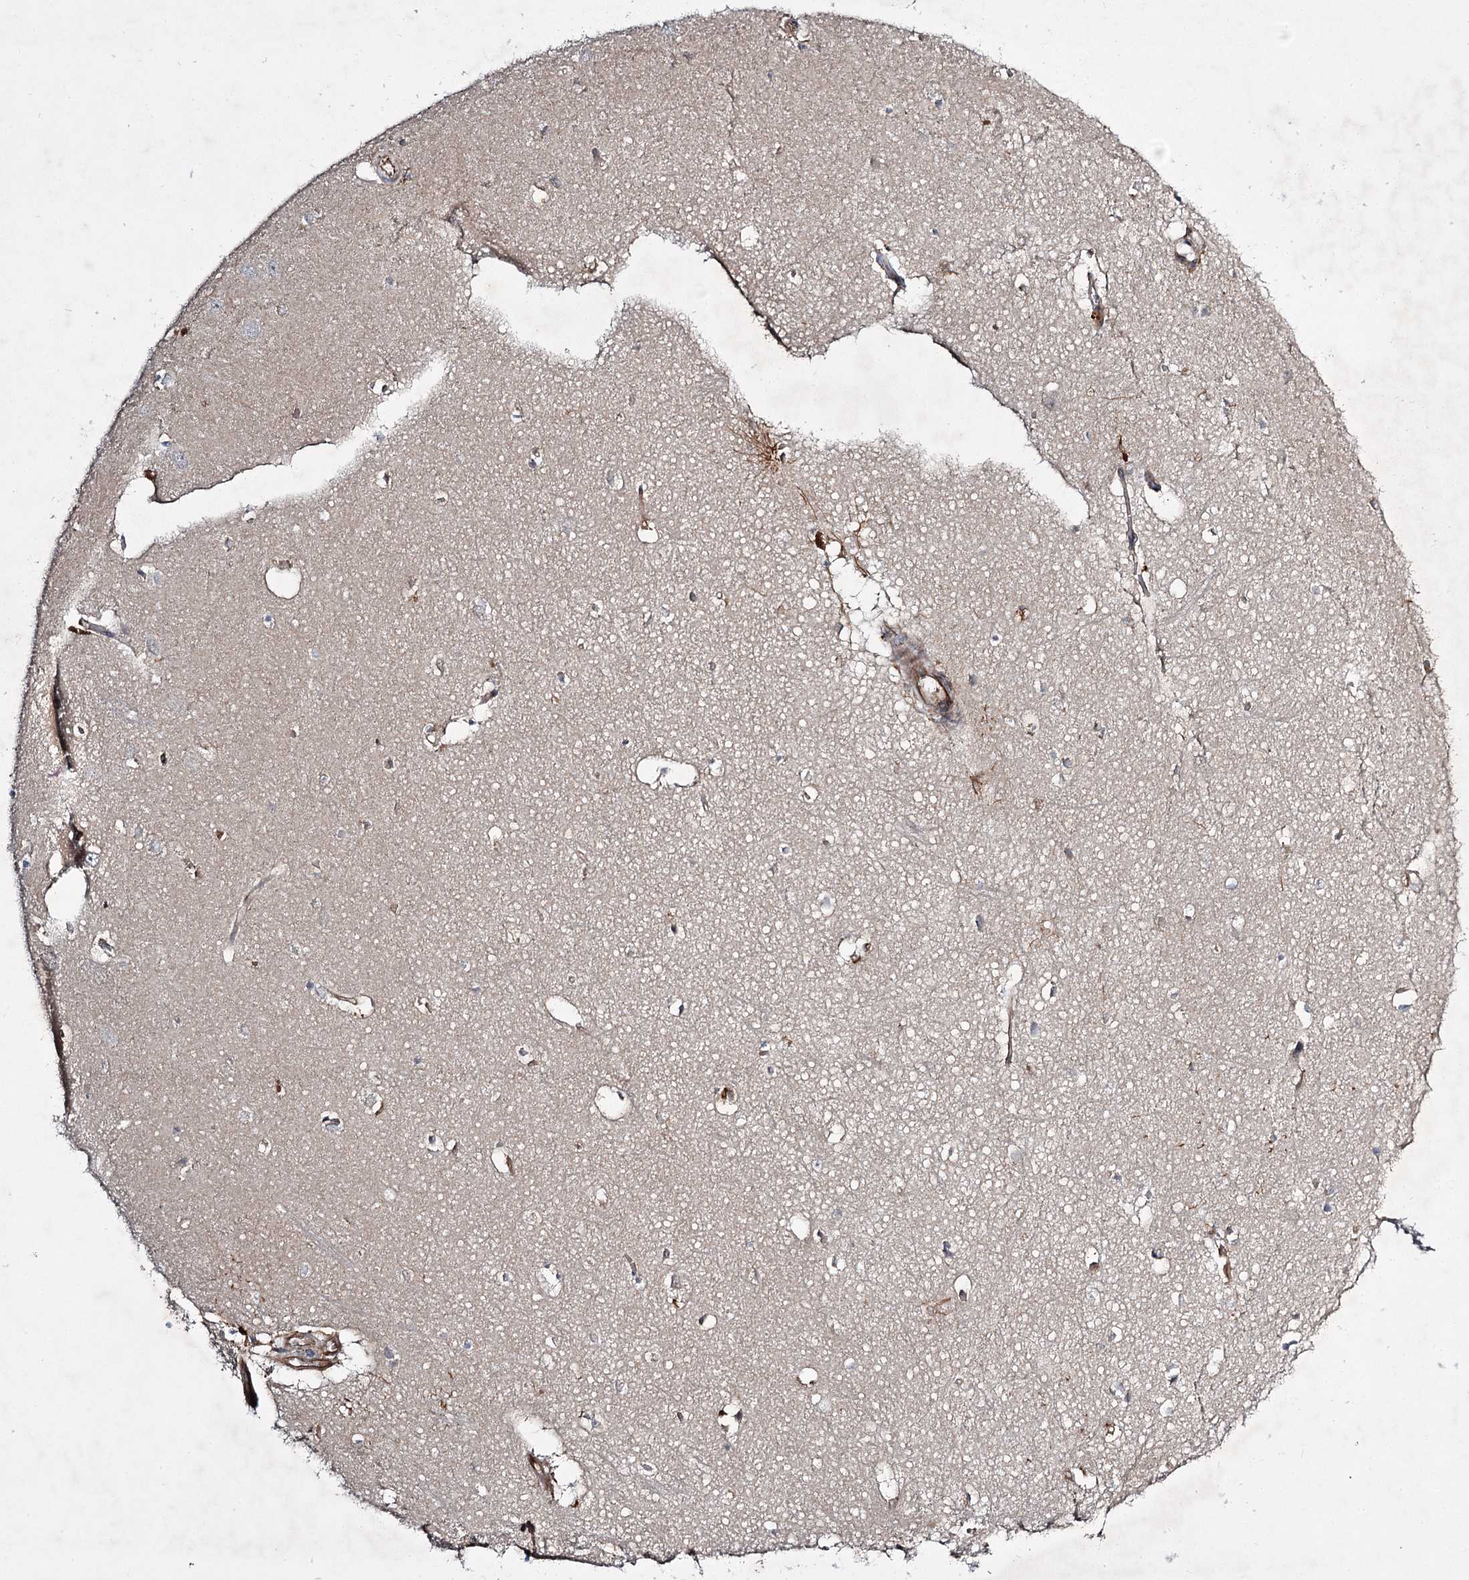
{"staining": {"intensity": "strong", "quantity": "<25%", "location": "cytoplasmic/membranous"}, "tissue": "hippocampus", "cell_type": "Glial cells", "image_type": "normal", "snomed": [{"axis": "morphology", "description": "Normal tissue, NOS"}, {"axis": "topography", "description": "Hippocampus"}], "caption": "An image of hippocampus stained for a protein exhibits strong cytoplasmic/membranous brown staining in glial cells.", "gene": "DPEP2", "patient": {"sex": "female", "age": 64}}